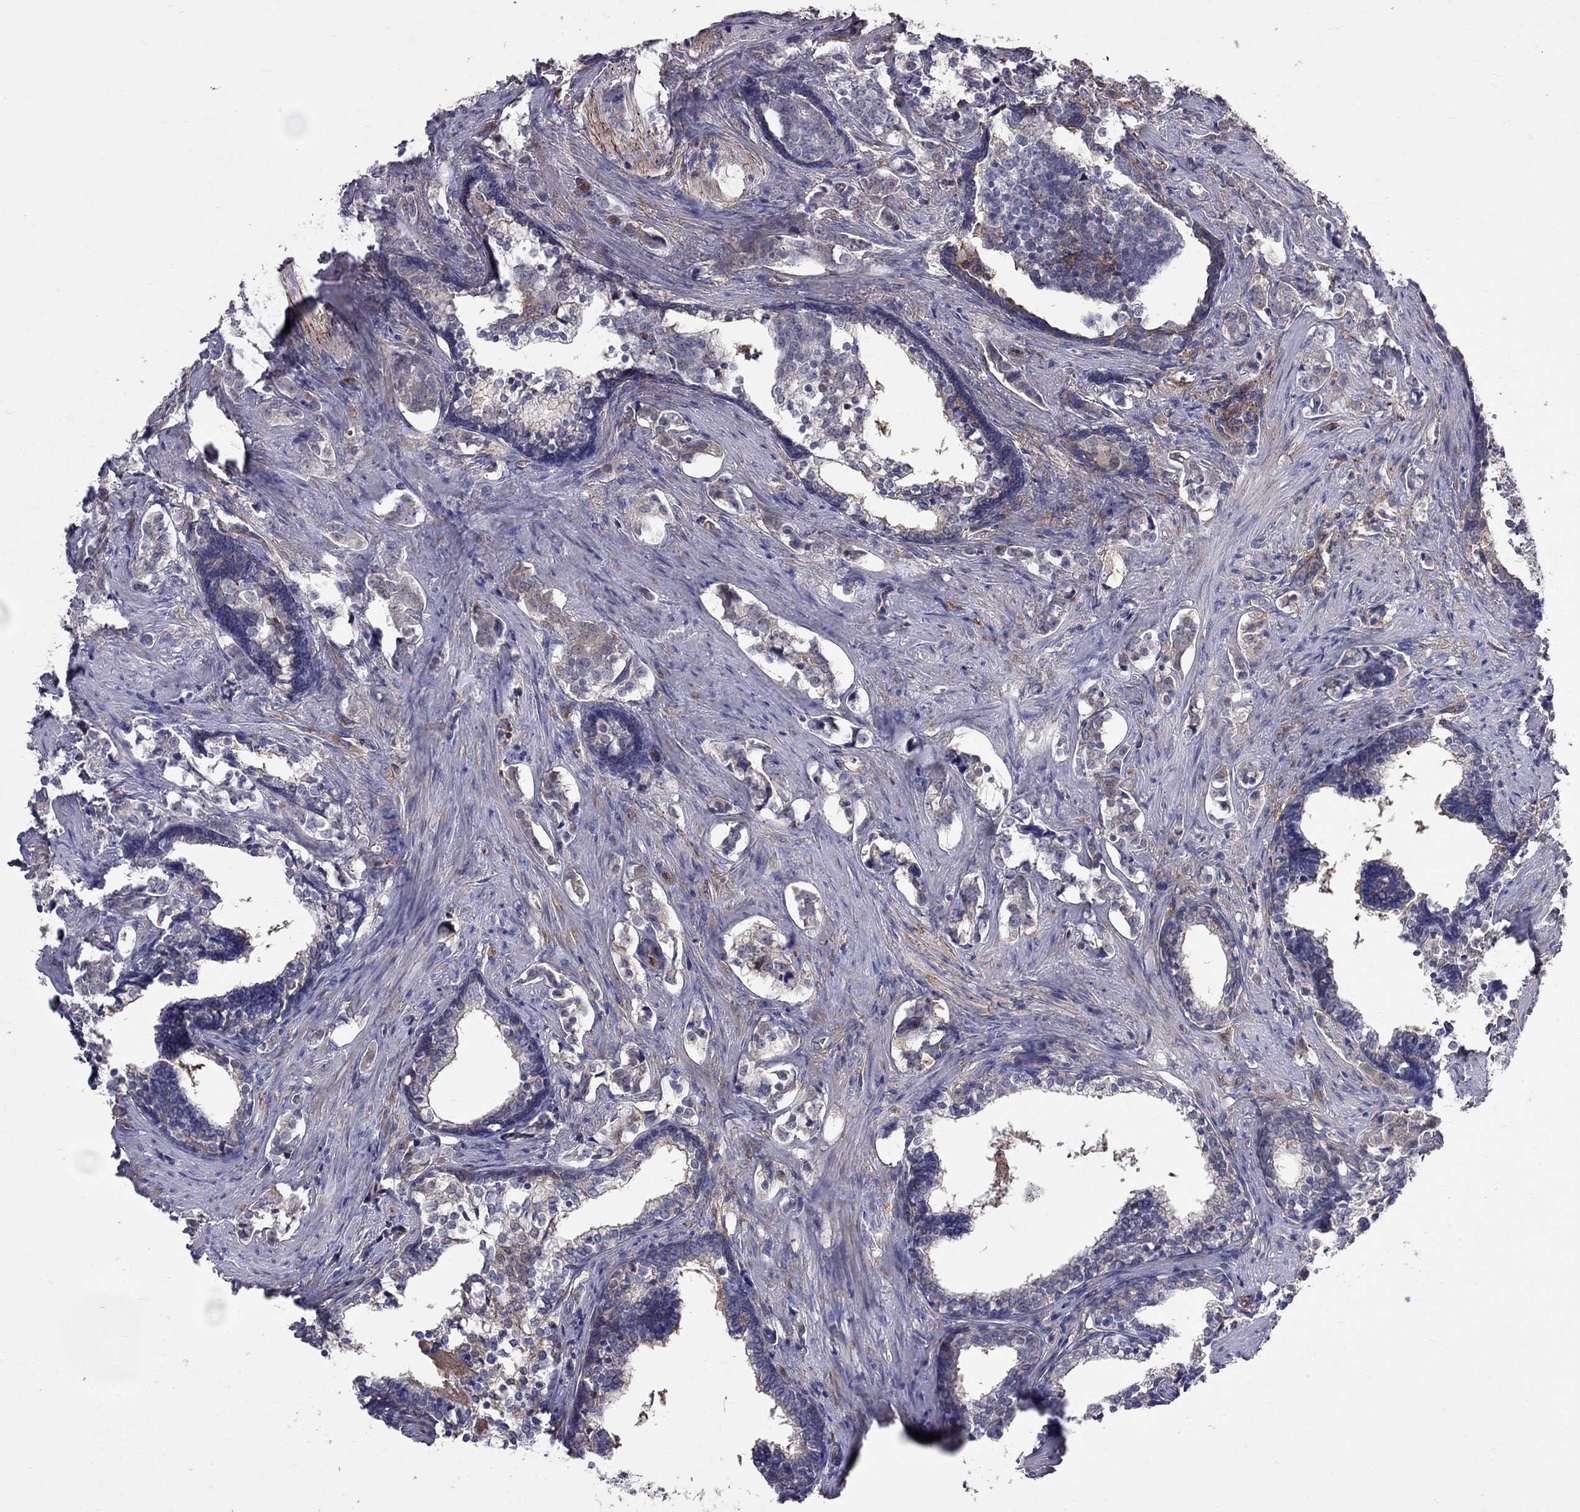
{"staining": {"intensity": "moderate", "quantity": "<25%", "location": "cytoplasmic/membranous"}, "tissue": "prostate cancer", "cell_type": "Tumor cells", "image_type": "cancer", "snomed": [{"axis": "morphology", "description": "Adenocarcinoma, NOS"}, {"axis": "topography", "description": "Prostate and seminal vesicle, NOS"}], "caption": "Protein expression analysis of prostate cancer (adenocarcinoma) displays moderate cytoplasmic/membranous expression in about <25% of tumor cells.", "gene": "EIF4E3", "patient": {"sex": "male", "age": 63}}